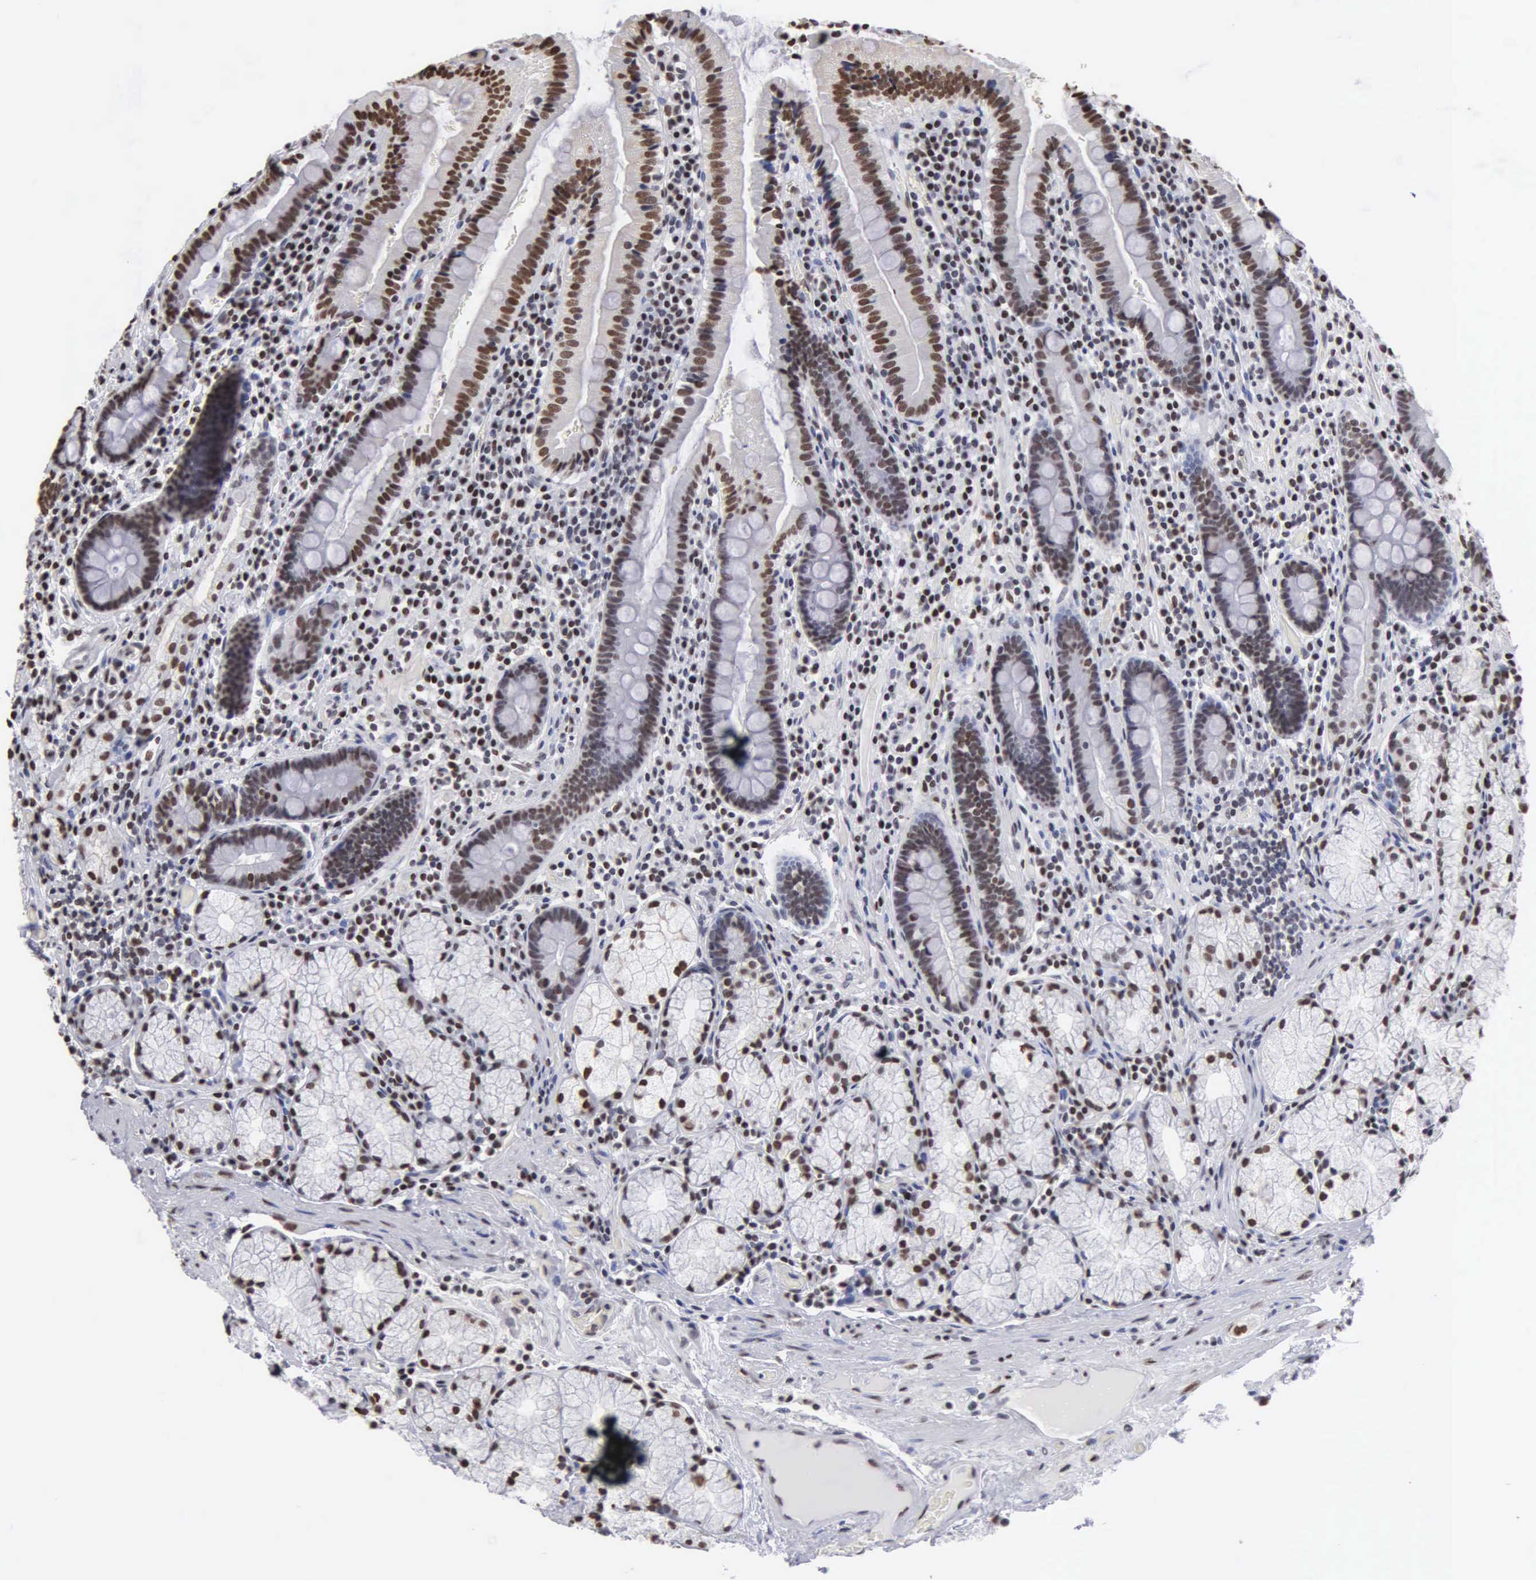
{"staining": {"intensity": "strong", "quantity": ">75%", "location": "nuclear"}, "tissue": "duodenum", "cell_type": "Glandular cells", "image_type": "normal", "snomed": [{"axis": "morphology", "description": "Normal tissue, NOS"}, {"axis": "topography", "description": "Stomach, lower"}, {"axis": "topography", "description": "Duodenum"}], "caption": "The image shows a brown stain indicating the presence of a protein in the nuclear of glandular cells in duodenum. (DAB IHC with brightfield microscopy, high magnification).", "gene": "CCNG1", "patient": {"sex": "male", "age": 84}}